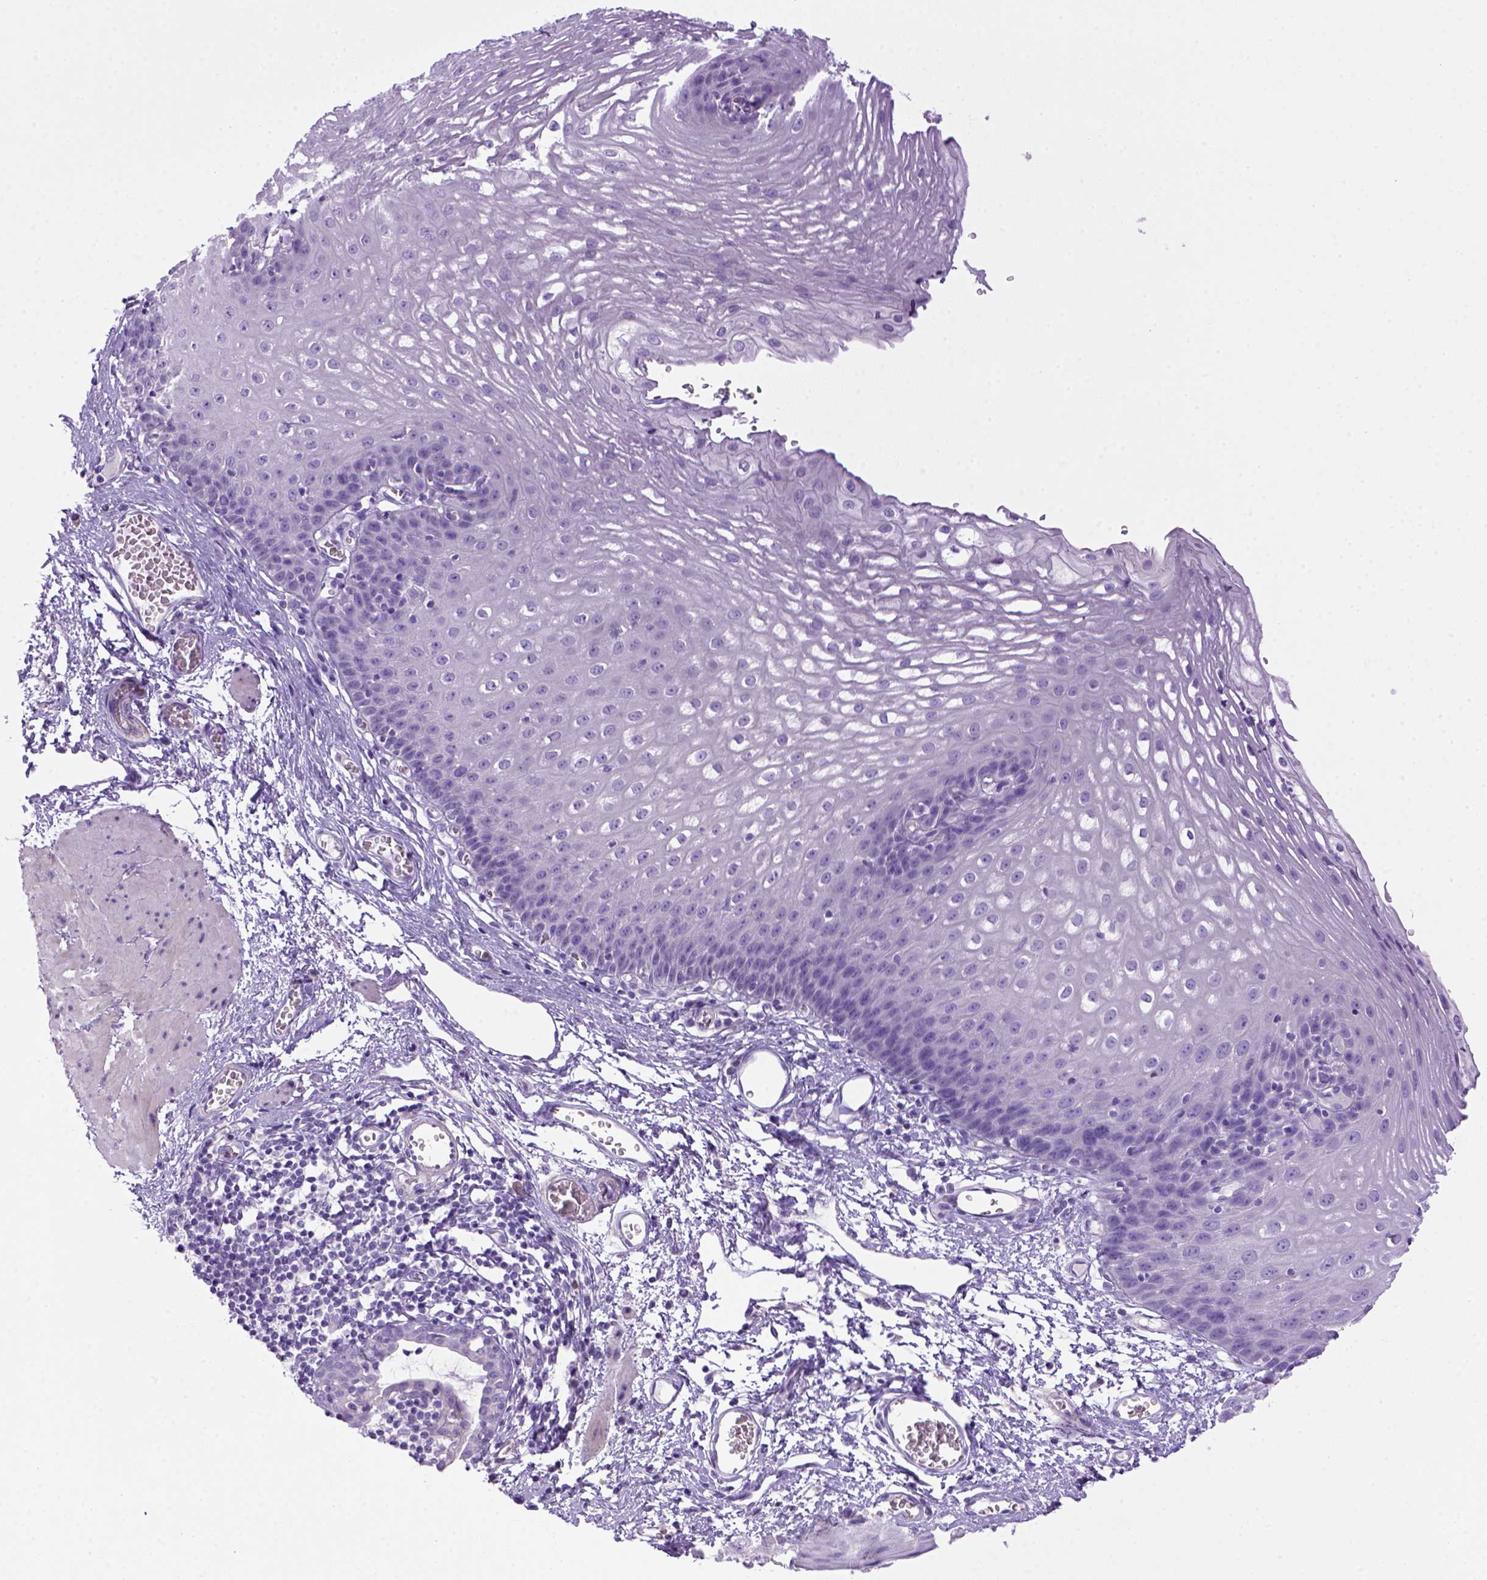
{"staining": {"intensity": "negative", "quantity": "none", "location": "none"}, "tissue": "esophagus", "cell_type": "Squamous epithelial cells", "image_type": "normal", "snomed": [{"axis": "morphology", "description": "Normal tissue, NOS"}, {"axis": "topography", "description": "Esophagus"}], "caption": "Esophagus was stained to show a protein in brown. There is no significant expression in squamous epithelial cells. (DAB (3,3'-diaminobenzidine) immunohistochemistry with hematoxylin counter stain).", "gene": "BAAT", "patient": {"sex": "male", "age": 72}}